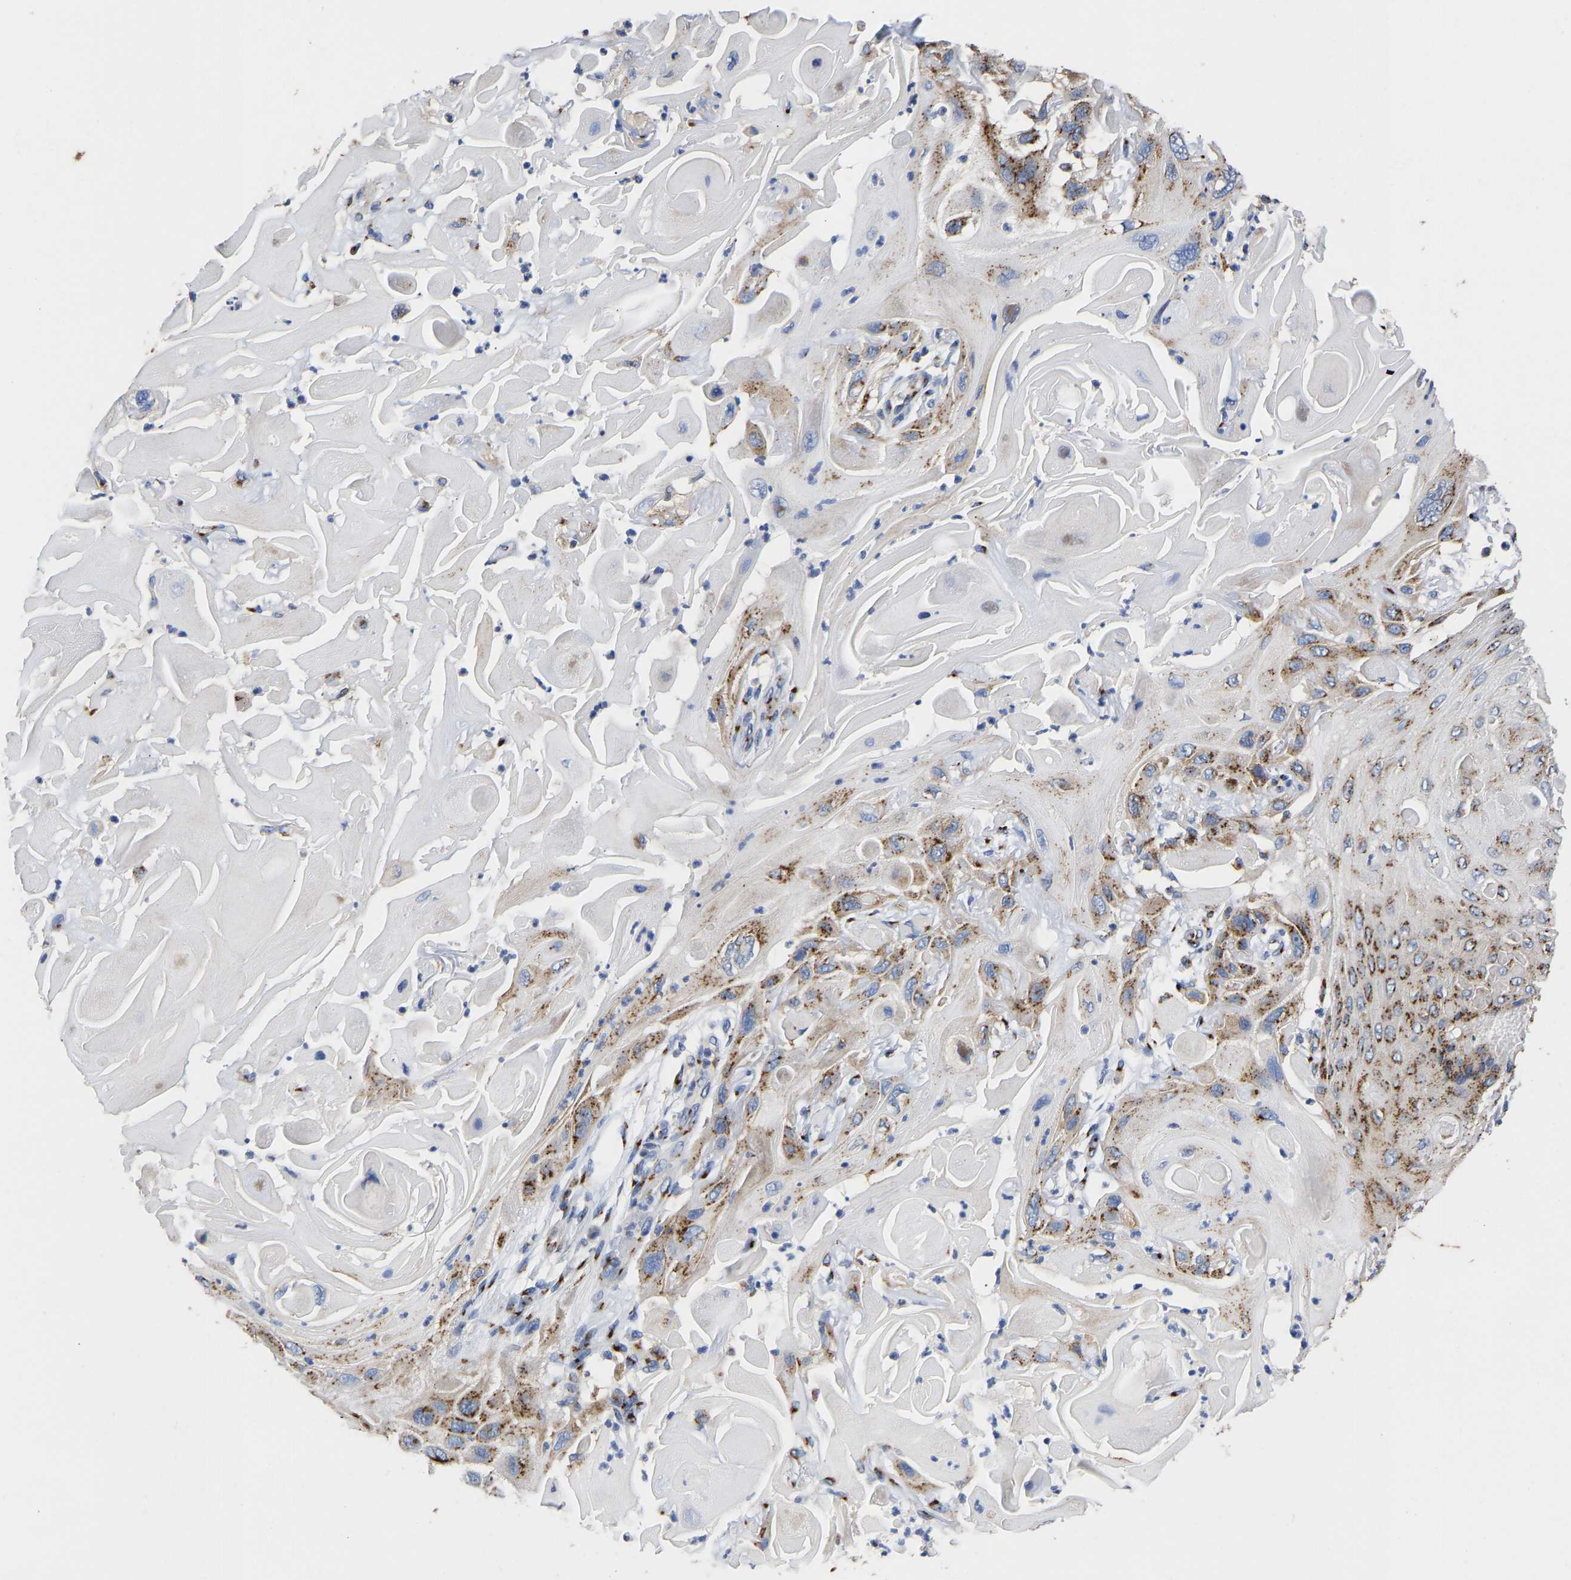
{"staining": {"intensity": "moderate", "quantity": ">75%", "location": "cytoplasmic/membranous"}, "tissue": "skin cancer", "cell_type": "Tumor cells", "image_type": "cancer", "snomed": [{"axis": "morphology", "description": "Squamous cell carcinoma, NOS"}, {"axis": "topography", "description": "Skin"}], "caption": "Human squamous cell carcinoma (skin) stained with a protein marker exhibits moderate staining in tumor cells.", "gene": "TMEM87A", "patient": {"sex": "female", "age": 77}}